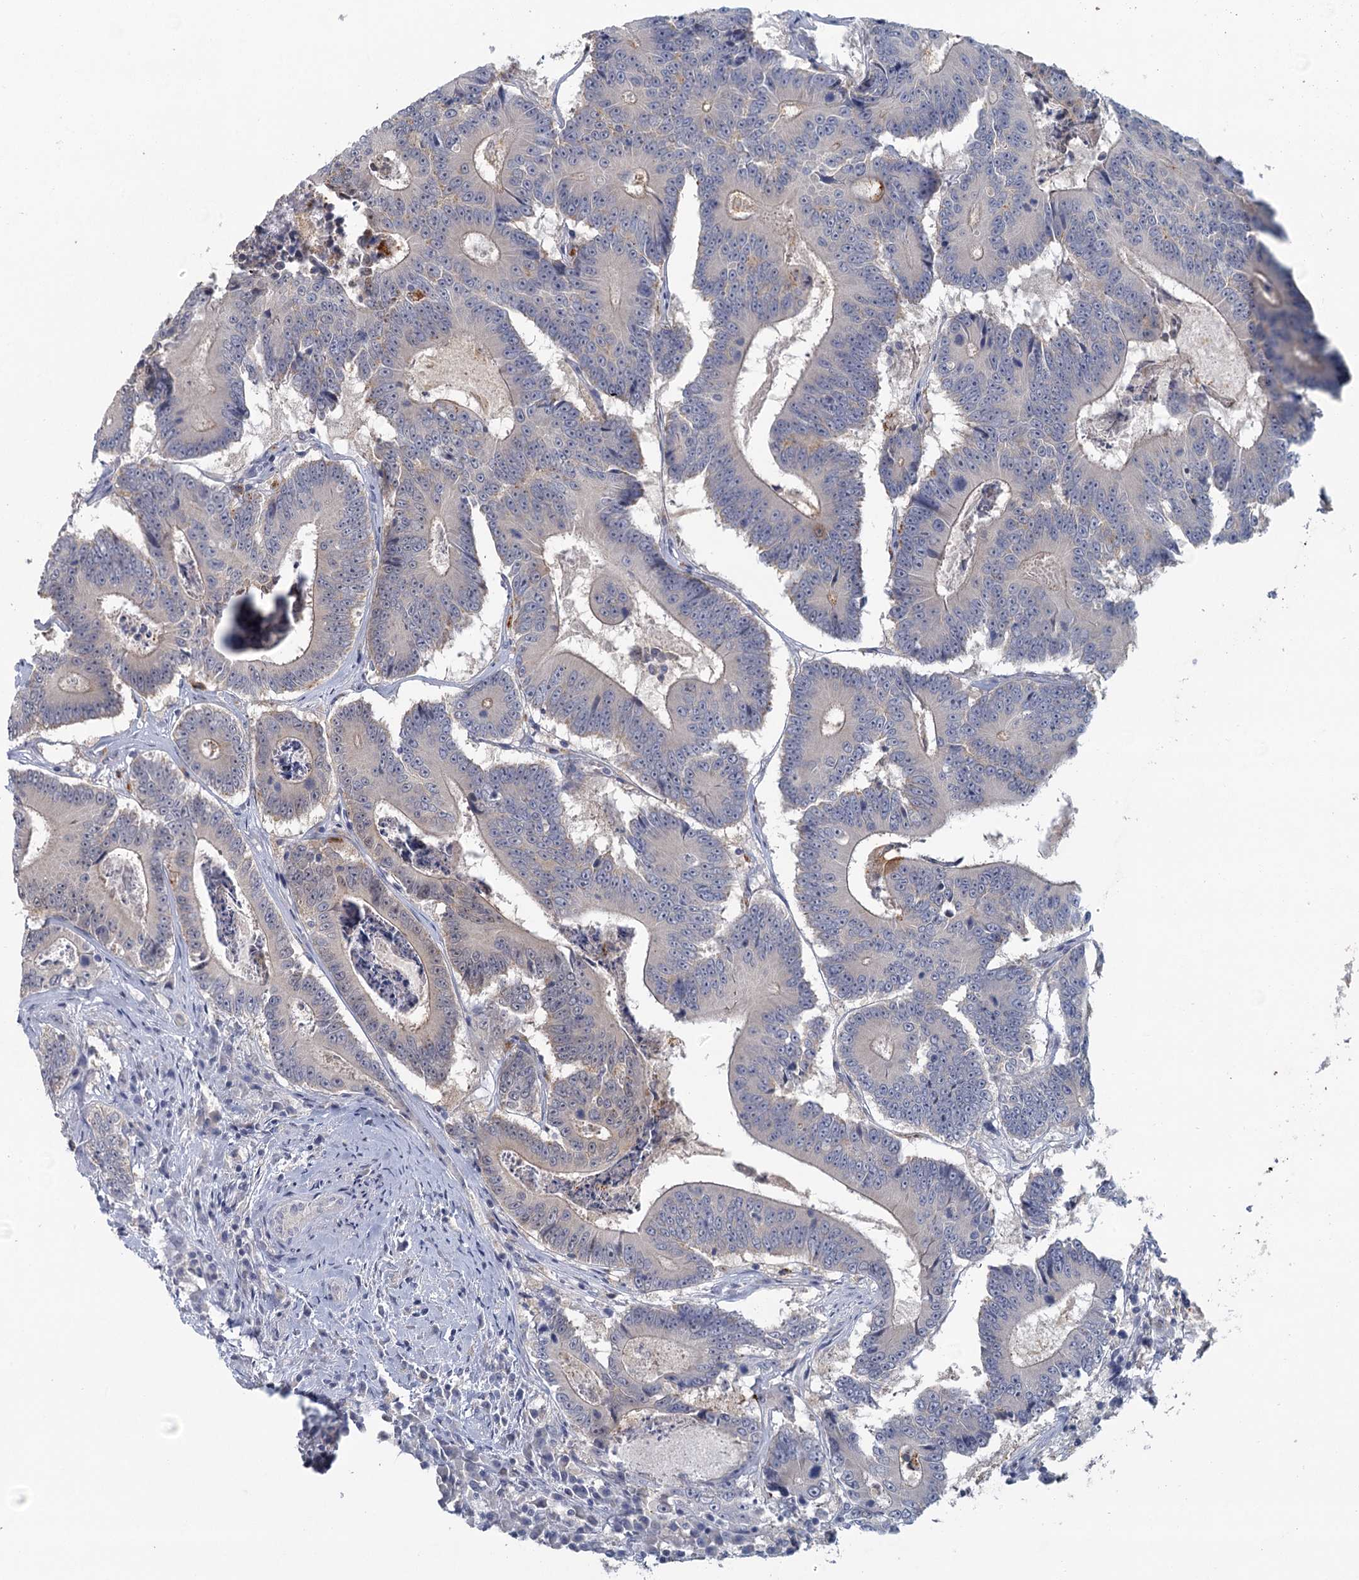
{"staining": {"intensity": "negative", "quantity": "none", "location": "none"}, "tissue": "colorectal cancer", "cell_type": "Tumor cells", "image_type": "cancer", "snomed": [{"axis": "morphology", "description": "Adenocarcinoma, NOS"}, {"axis": "topography", "description": "Colon"}], "caption": "IHC micrograph of human colorectal cancer (adenocarcinoma) stained for a protein (brown), which exhibits no staining in tumor cells.", "gene": "MYO7B", "patient": {"sex": "male", "age": 83}}